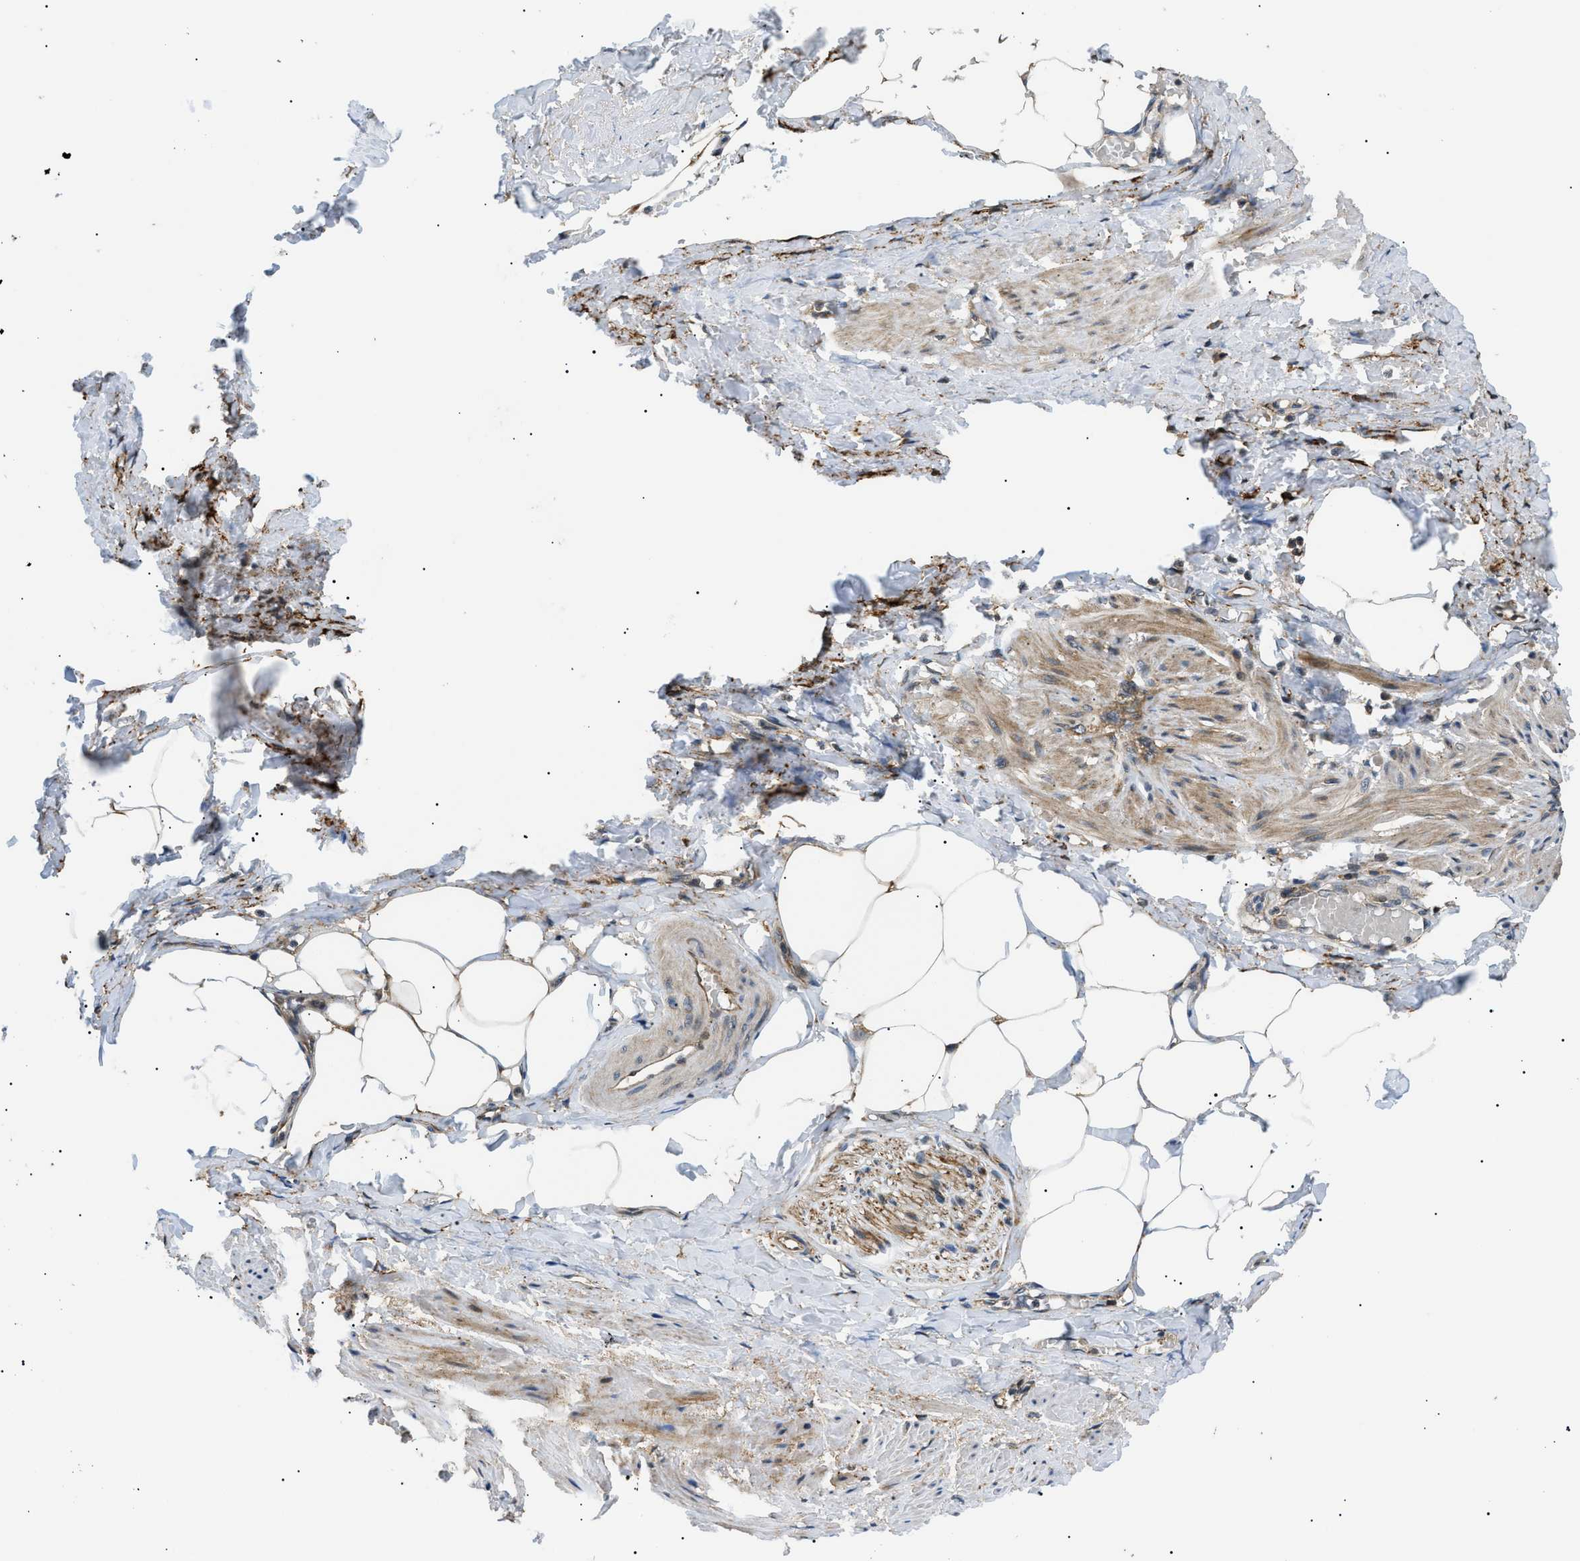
{"staining": {"intensity": "moderate", "quantity": ">75%", "location": "cytoplasmic/membranous"}, "tissue": "adipose tissue", "cell_type": "Adipocytes", "image_type": "normal", "snomed": [{"axis": "morphology", "description": "Normal tissue, NOS"}, {"axis": "topography", "description": "Soft tissue"}, {"axis": "topography", "description": "Vascular tissue"}], "caption": "High-power microscopy captured an IHC micrograph of normal adipose tissue, revealing moderate cytoplasmic/membranous expression in about >75% of adipocytes. Using DAB (brown) and hematoxylin (blue) stains, captured at high magnification using brightfield microscopy.", "gene": "ATP6AP1", "patient": {"sex": "female", "age": 35}}